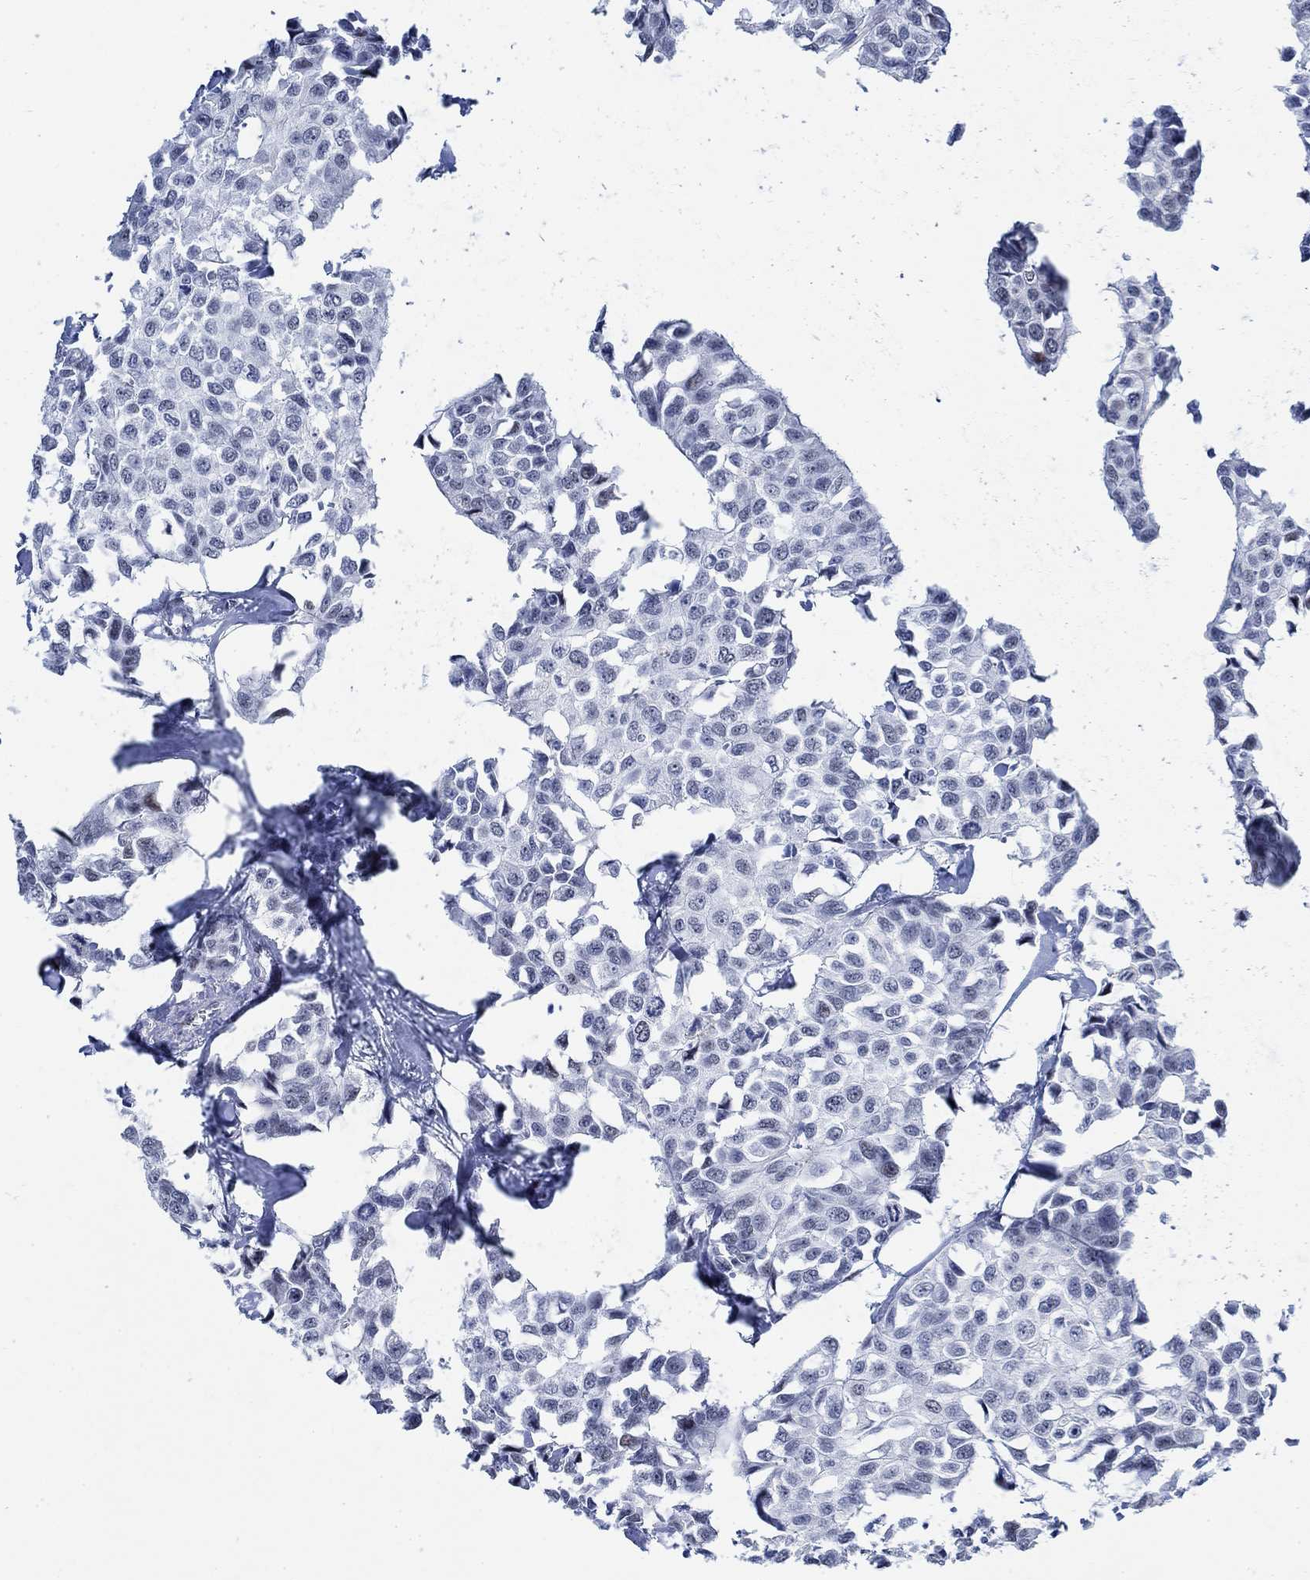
{"staining": {"intensity": "negative", "quantity": "none", "location": "none"}, "tissue": "breast cancer", "cell_type": "Tumor cells", "image_type": "cancer", "snomed": [{"axis": "morphology", "description": "Duct carcinoma"}, {"axis": "topography", "description": "Breast"}], "caption": "Immunohistochemical staining of human breast cancer (infiltrating ductal carcinoma) shows no significant positivity in tumor cells.", "gene": "DLK1", "patient": {"sex": "female", "age": 80}}